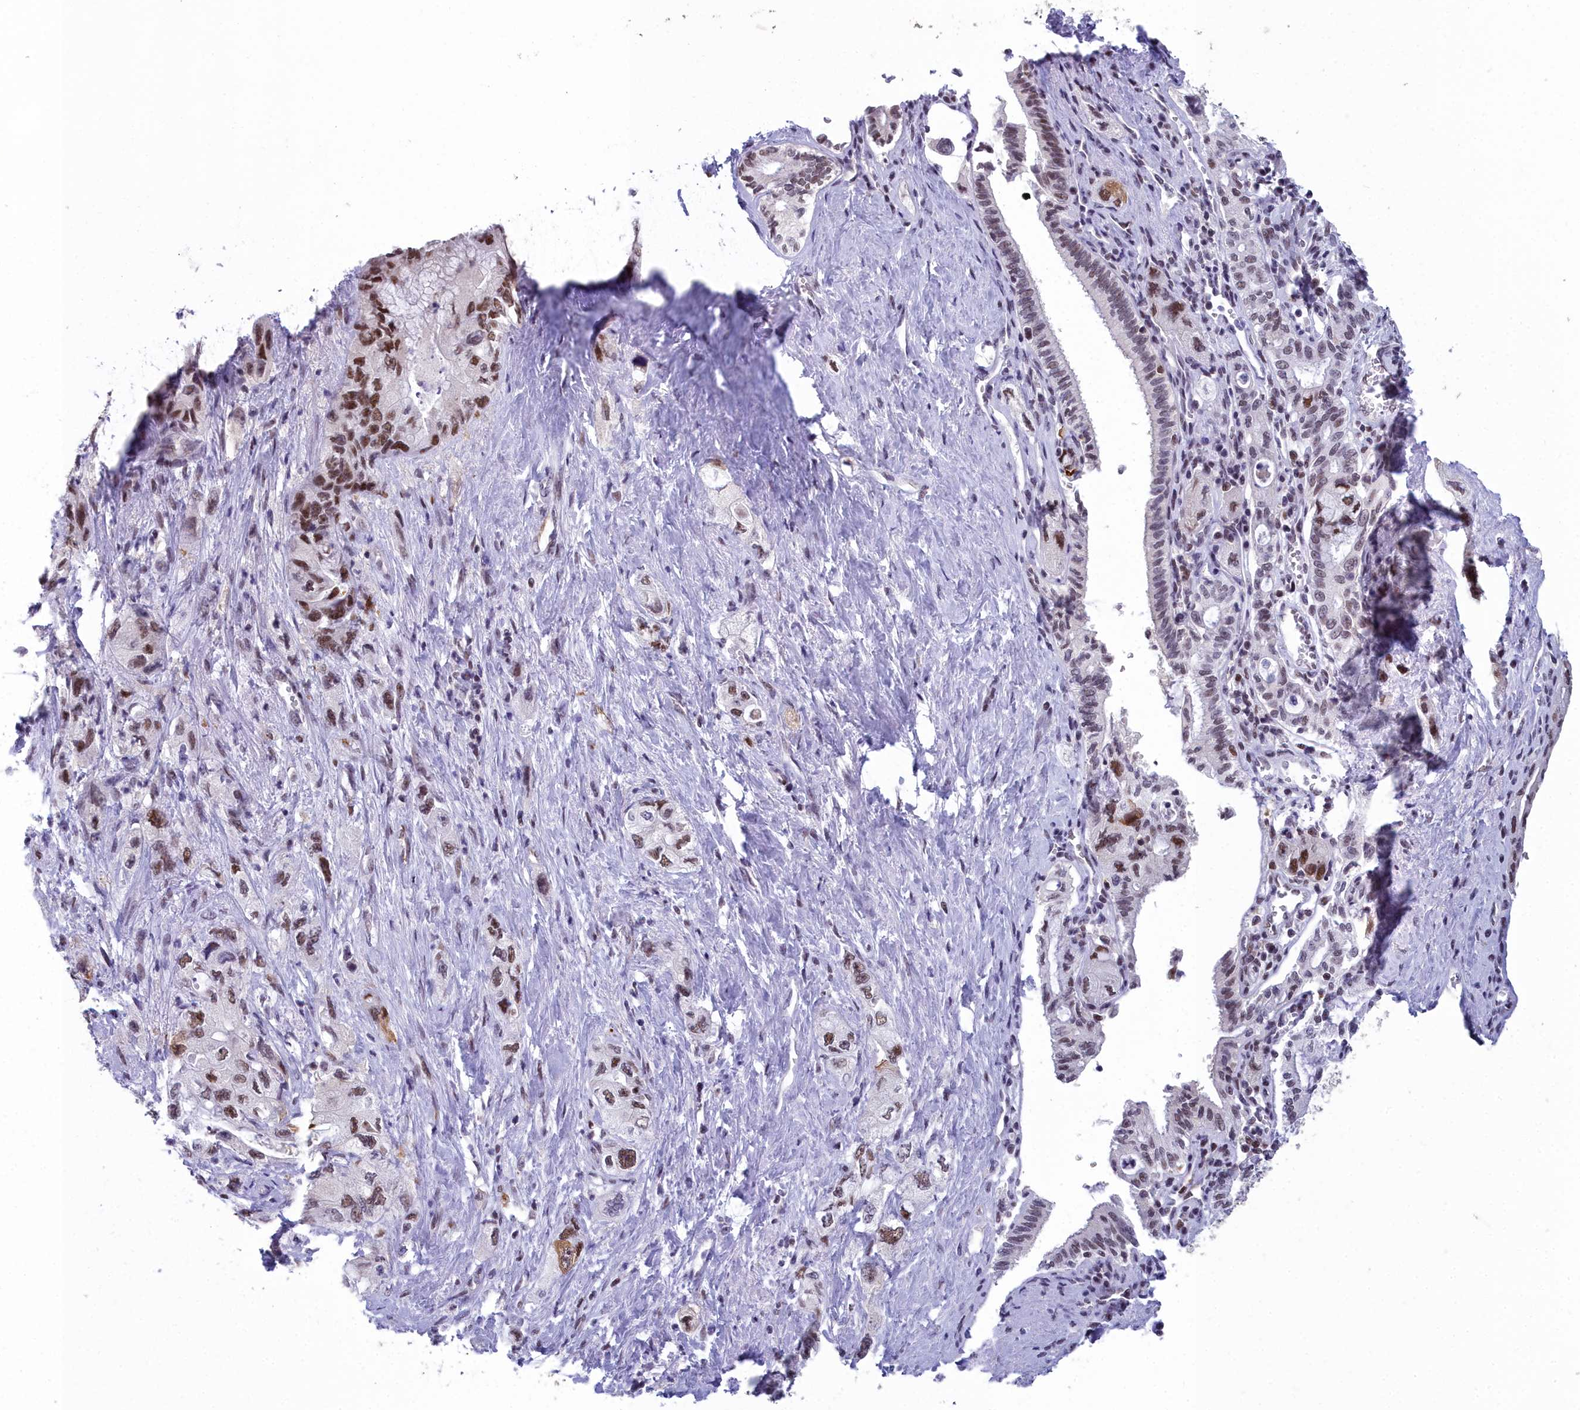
{"staining": {"intensity": "strong", "quantity": "<25%", "location": "nuclear"}, "tissue": "pancreatic cancer", "cell_type": "Tumor cells", "image_type": "cancer", "snomed": [{"axis": "morphology", "description": "Adenocarcinoma, NOS"}, {"axis": "topography", "description": "Pancreas"}], "caption": "Protein expression analysis of pancreatic cancer demonstrates strong nuclear staining in about <25% of tumor cells.", "gene": "CCDC97", "patient": {"sex": "female", "age": 73}}